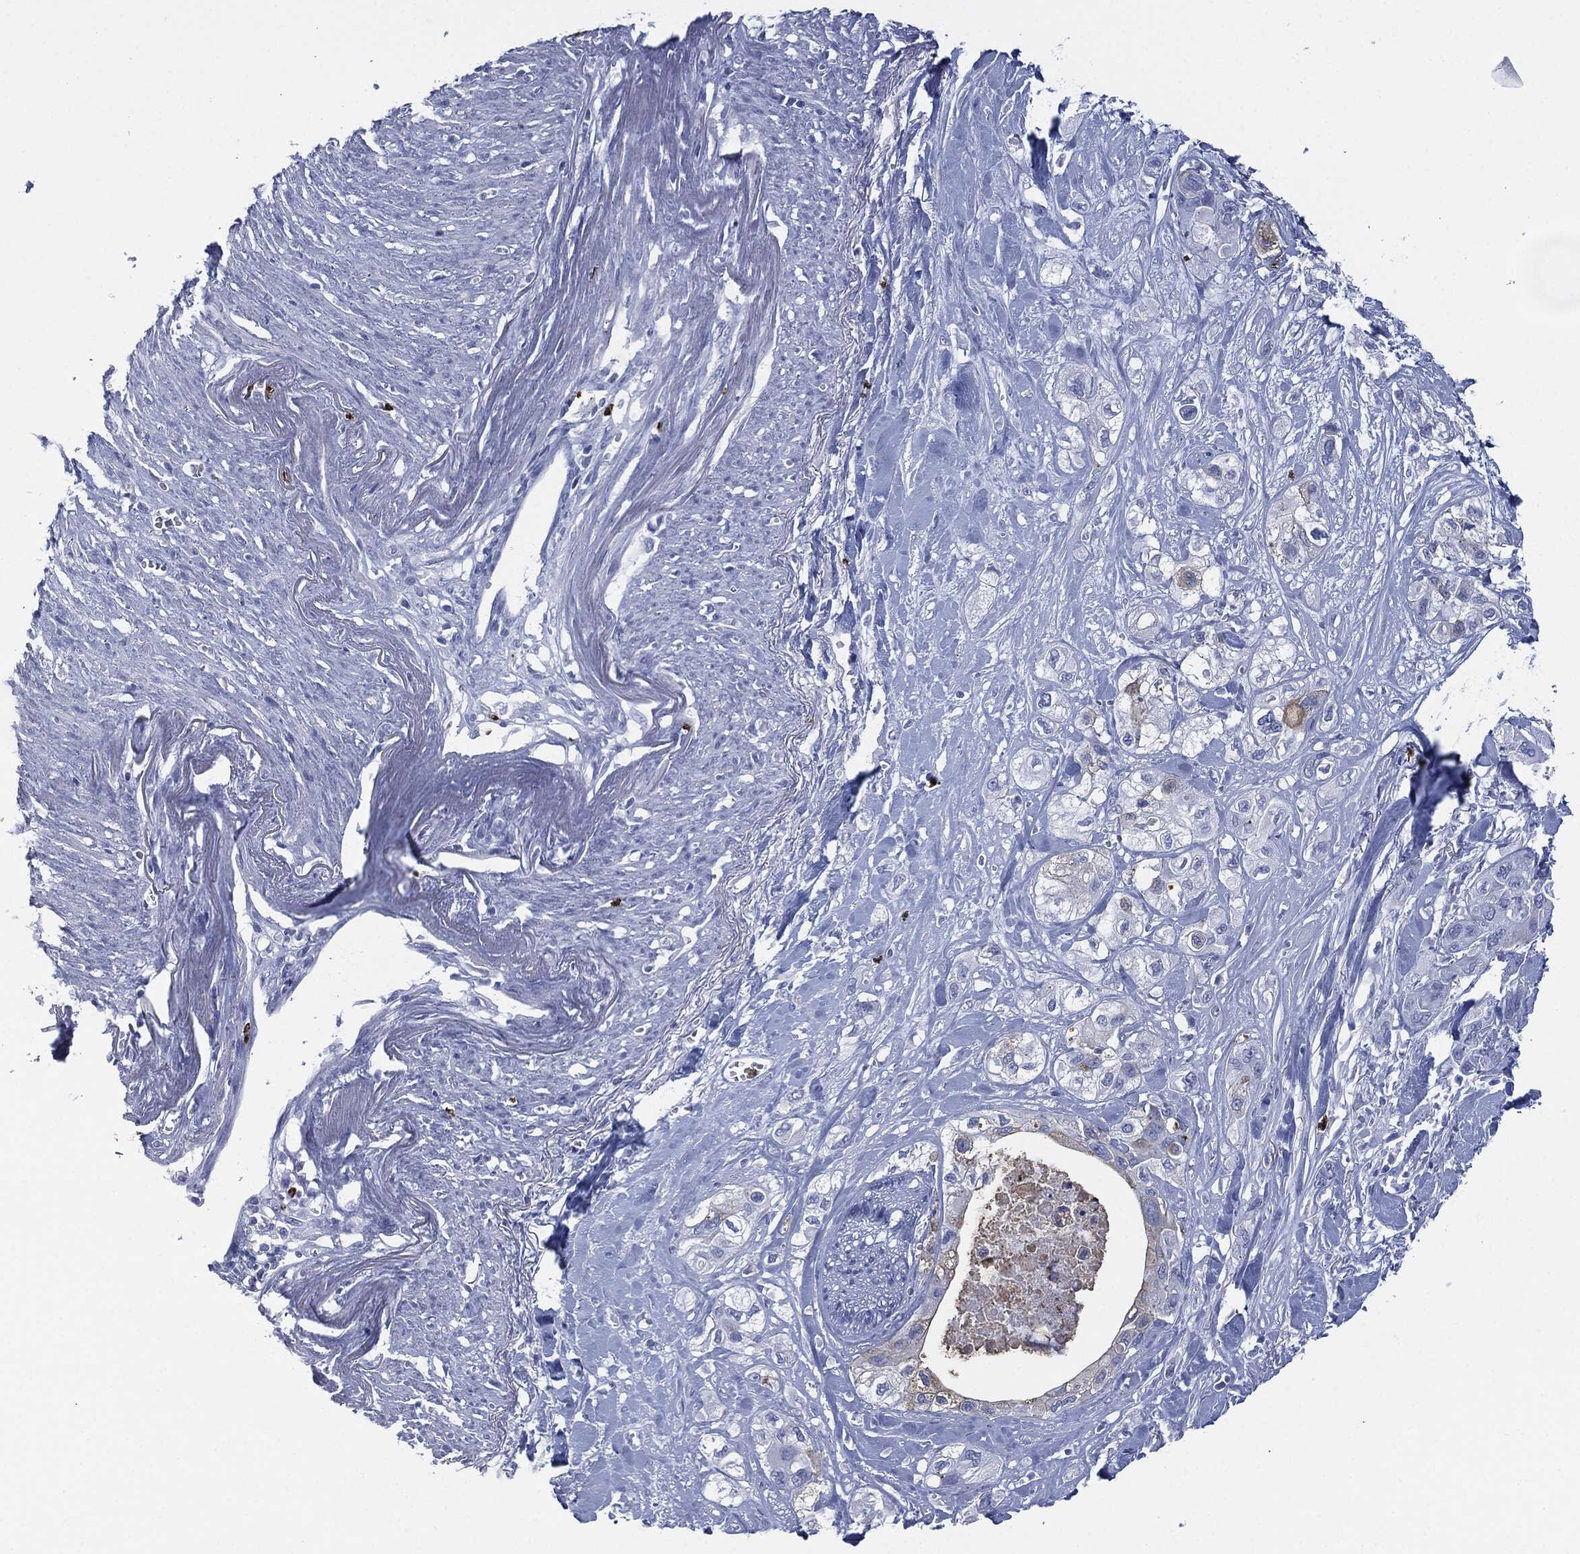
{"staining": {"intensity": "negative", "quantity": "none", "location": "none"}, "tissue": "pancreatic cancer", "cell_type": "Tumor cells", "image_type": "cancer", "snomed": [{"axis": "morphology", "description": "Adenocarcinoma, NOS"}, {"axis": "topography", "description": "Pancreas"}], "caption": "Immunohistochemistry (IHC) image of neoplastic tissue: adenocarcinoma (pancreatic) stained with DAB (3,3'-diaminobenzidine) shows no significant protein expression in tumor cells. (Immunohistochemistry, brightfield microscopy, high magnification).", "gene": "CEACAM8", "patient": {"sex": "male", "age": 72}}